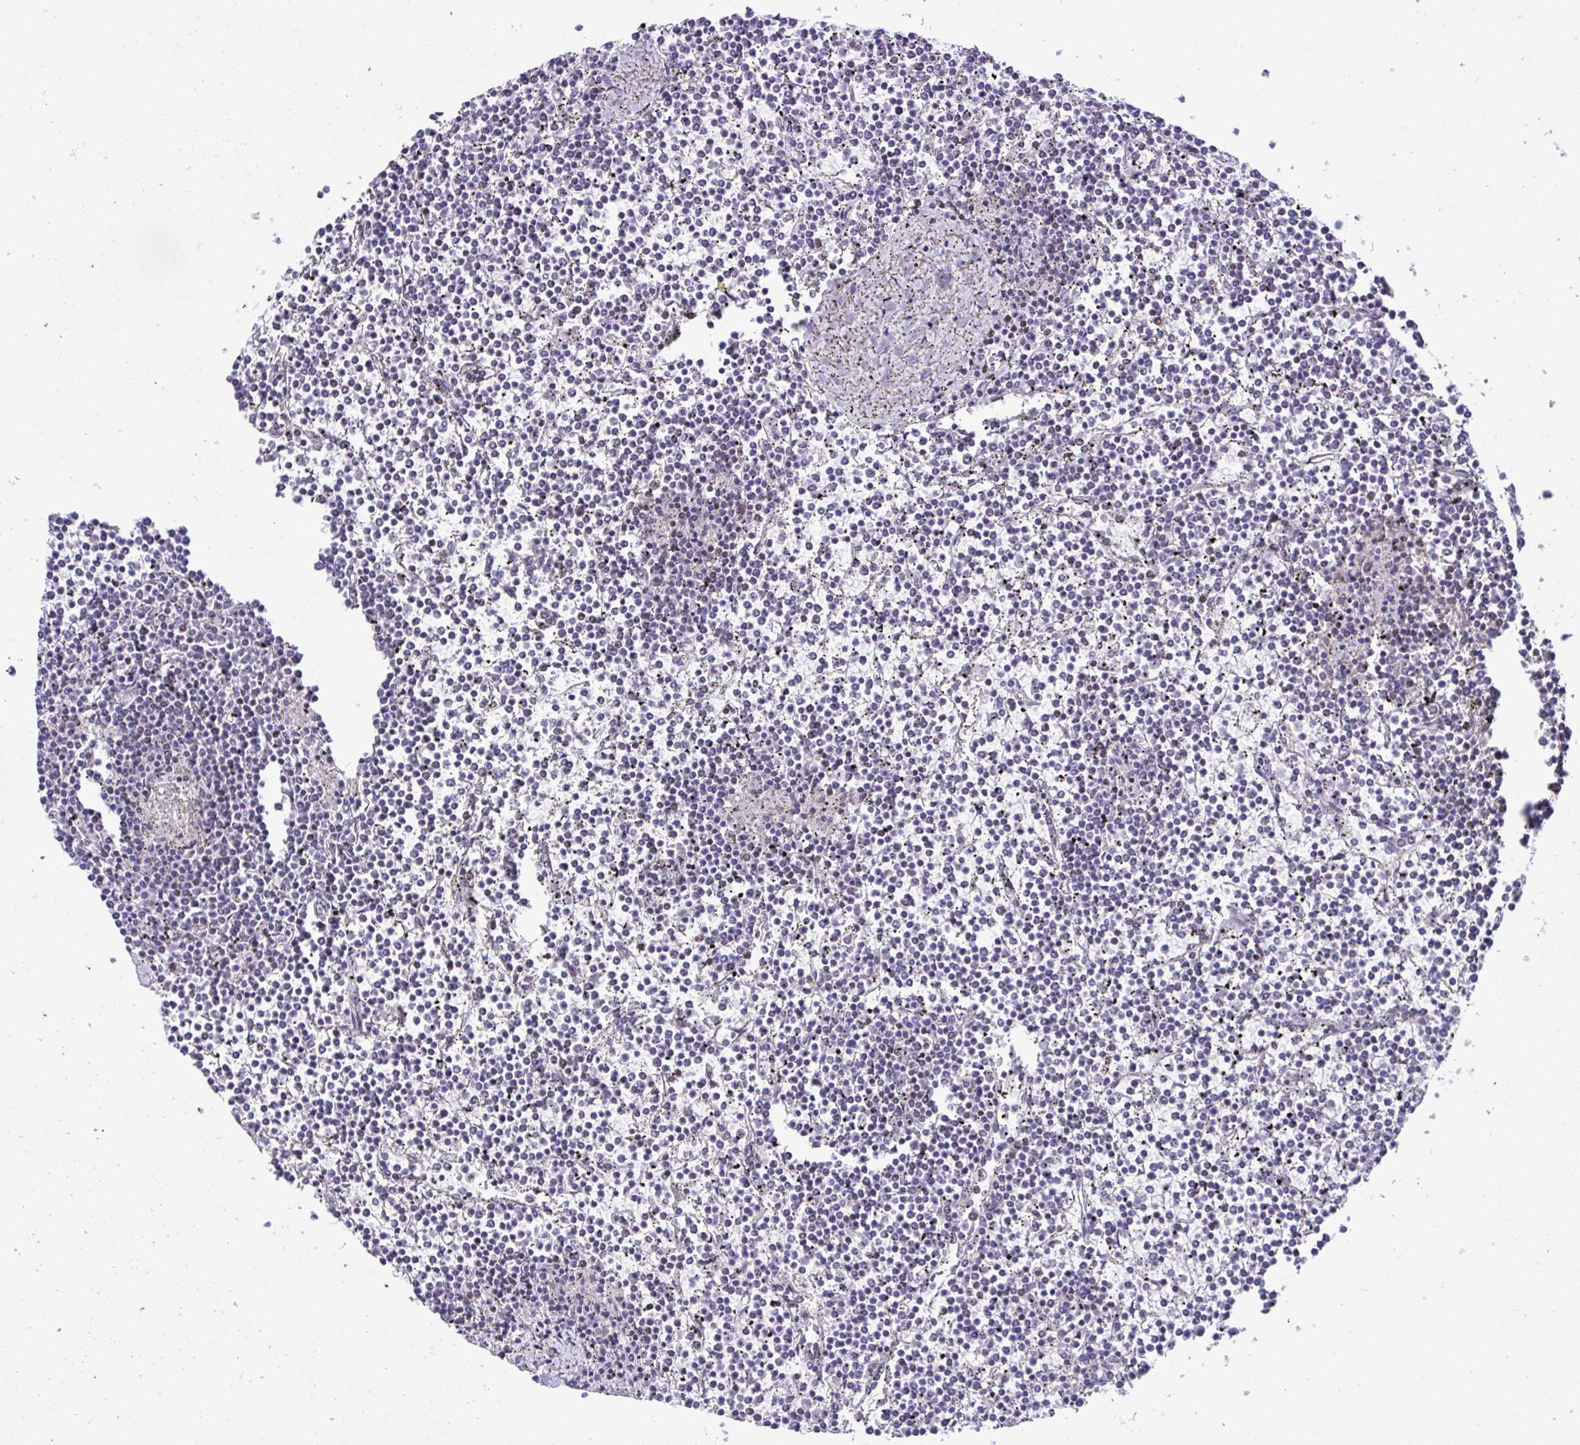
{"staining": {"intensity": "negative", "quantity": "none", "location": "none"}, "tissue": "lymphoma", "cell_type": "Tumor cells", "image_type": "cancer", "snomed": [{"axis": "morphology", "description": "Malignant lymphoma, non-Hodgkin's type, Low grade"}, {"axis": "topography", "description": "Spleen"}], "caption": "Image shows no significant protein positivity in tumor cells of lymphoma.", "gene": "ZFHX3", "patient": {"sex": "female", "age": 19}}